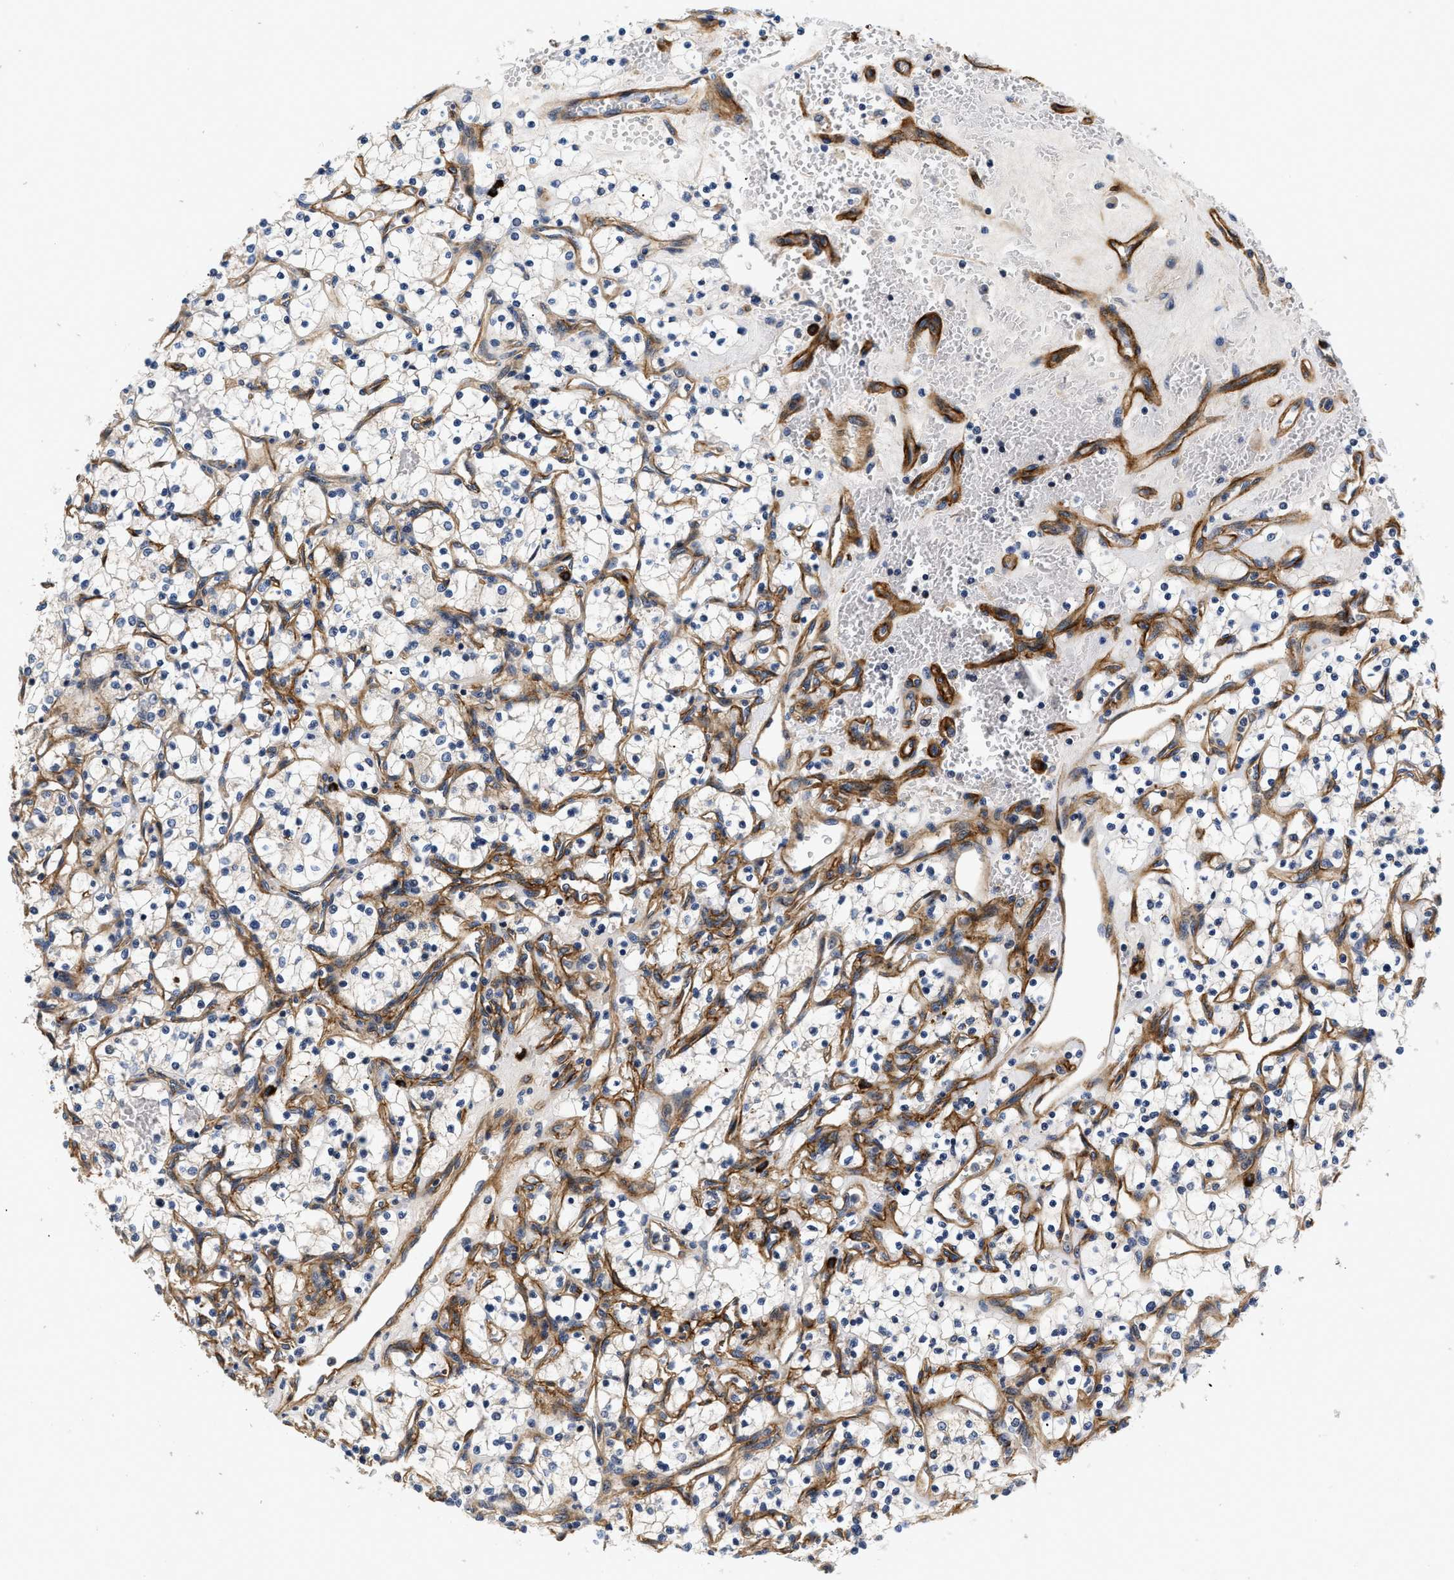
{"staining": {"intensity": "negative", "quantity": "none", "location": "none"}, "tissue": "renal cancer", "cell_type": "Tumor cells", "image_type": "cancer", "snomed": [{"axis": "morphology", "description": "Adenocarcinoma, NOS"}, {"axis": "topography", "description": "Kidney"}], "caption": "The IHC histopathology image has no significant expression in tumor cells of adenocarcinoma (renal) tissue.", "gene": "NME6", "patient": {"sex": "female", "age": 69}}